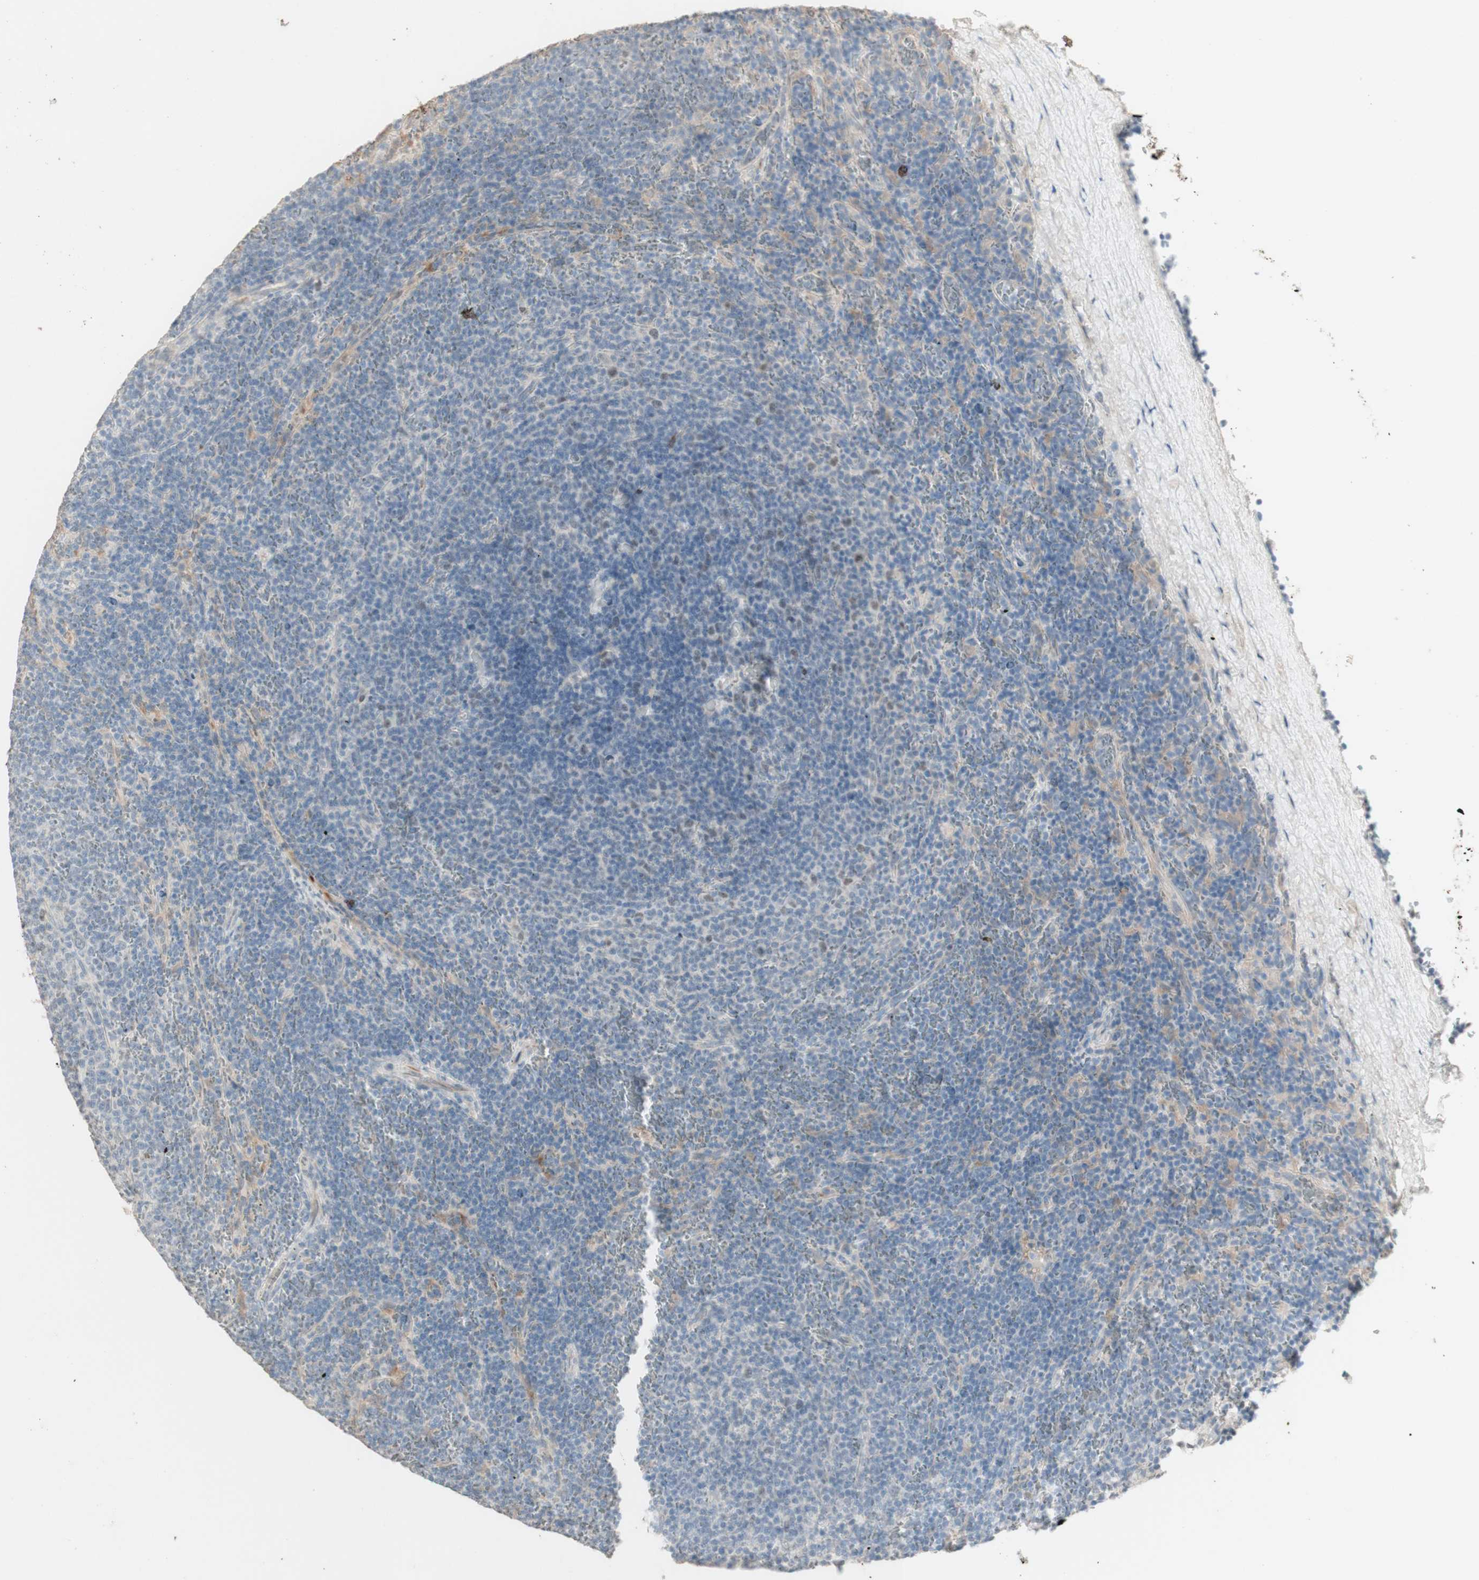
{"staining": {"intensity": "negative", "quantity": "none", "location": "none"}, "tissue": "lymphoma", "cell_type": "Tumor cells", "image_type": "cancer", "snomed": [{"axis": "morphology", "description": "Malignant lymphoma, non-Hodgkin's type, Low grade"}, {"axis": "topography", "description": "Spleen"}], "caption": "Human malignant lymphoma, non-Hodgkin's type (low-grade) stained for a protein using IHC demonstrates no positivity in tumor cells.", "gene": "MUC3A", "patient": {"sex": "female", "age": 50}}